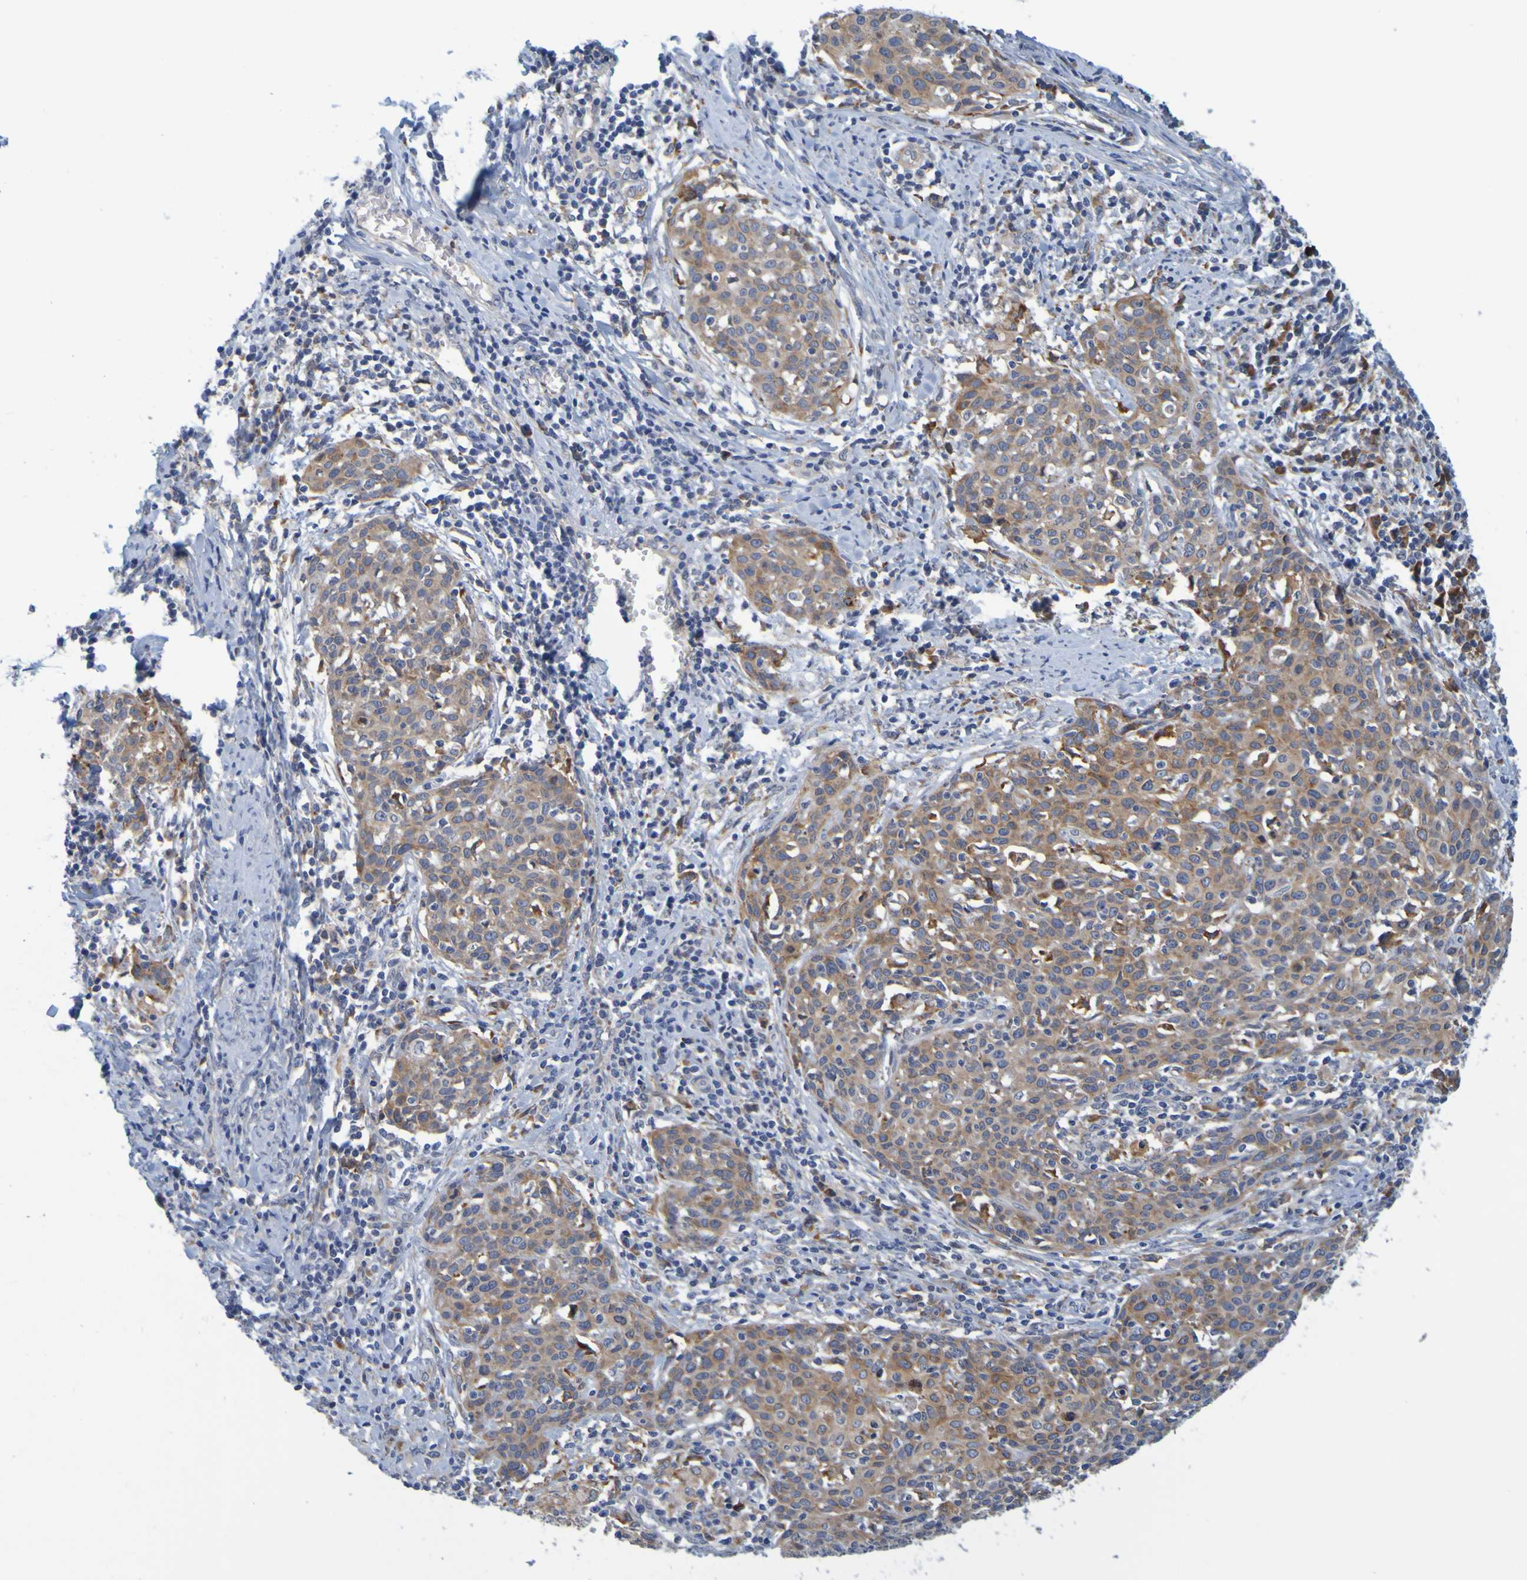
{"staining": {"intensity": "strong", "quantity": "25%-75%", "location": "cytoplasmic/membranous"}, "tissue": "cervical cancer", "cell_type": "Tumor cells", "image_type": "cancer", "snomed": [{"axis": "morphology", "description": "Squamous cell carcinoma, NOS"}, {"axis": "topography", "description": "Cervix"}], "caption": "Human squamous cell carcinoma (cervical) stained with a protein marker reveals strong staining in tumor cells.", "gene": "SIL1", "patient": {"sex": "female", "age": 38}}